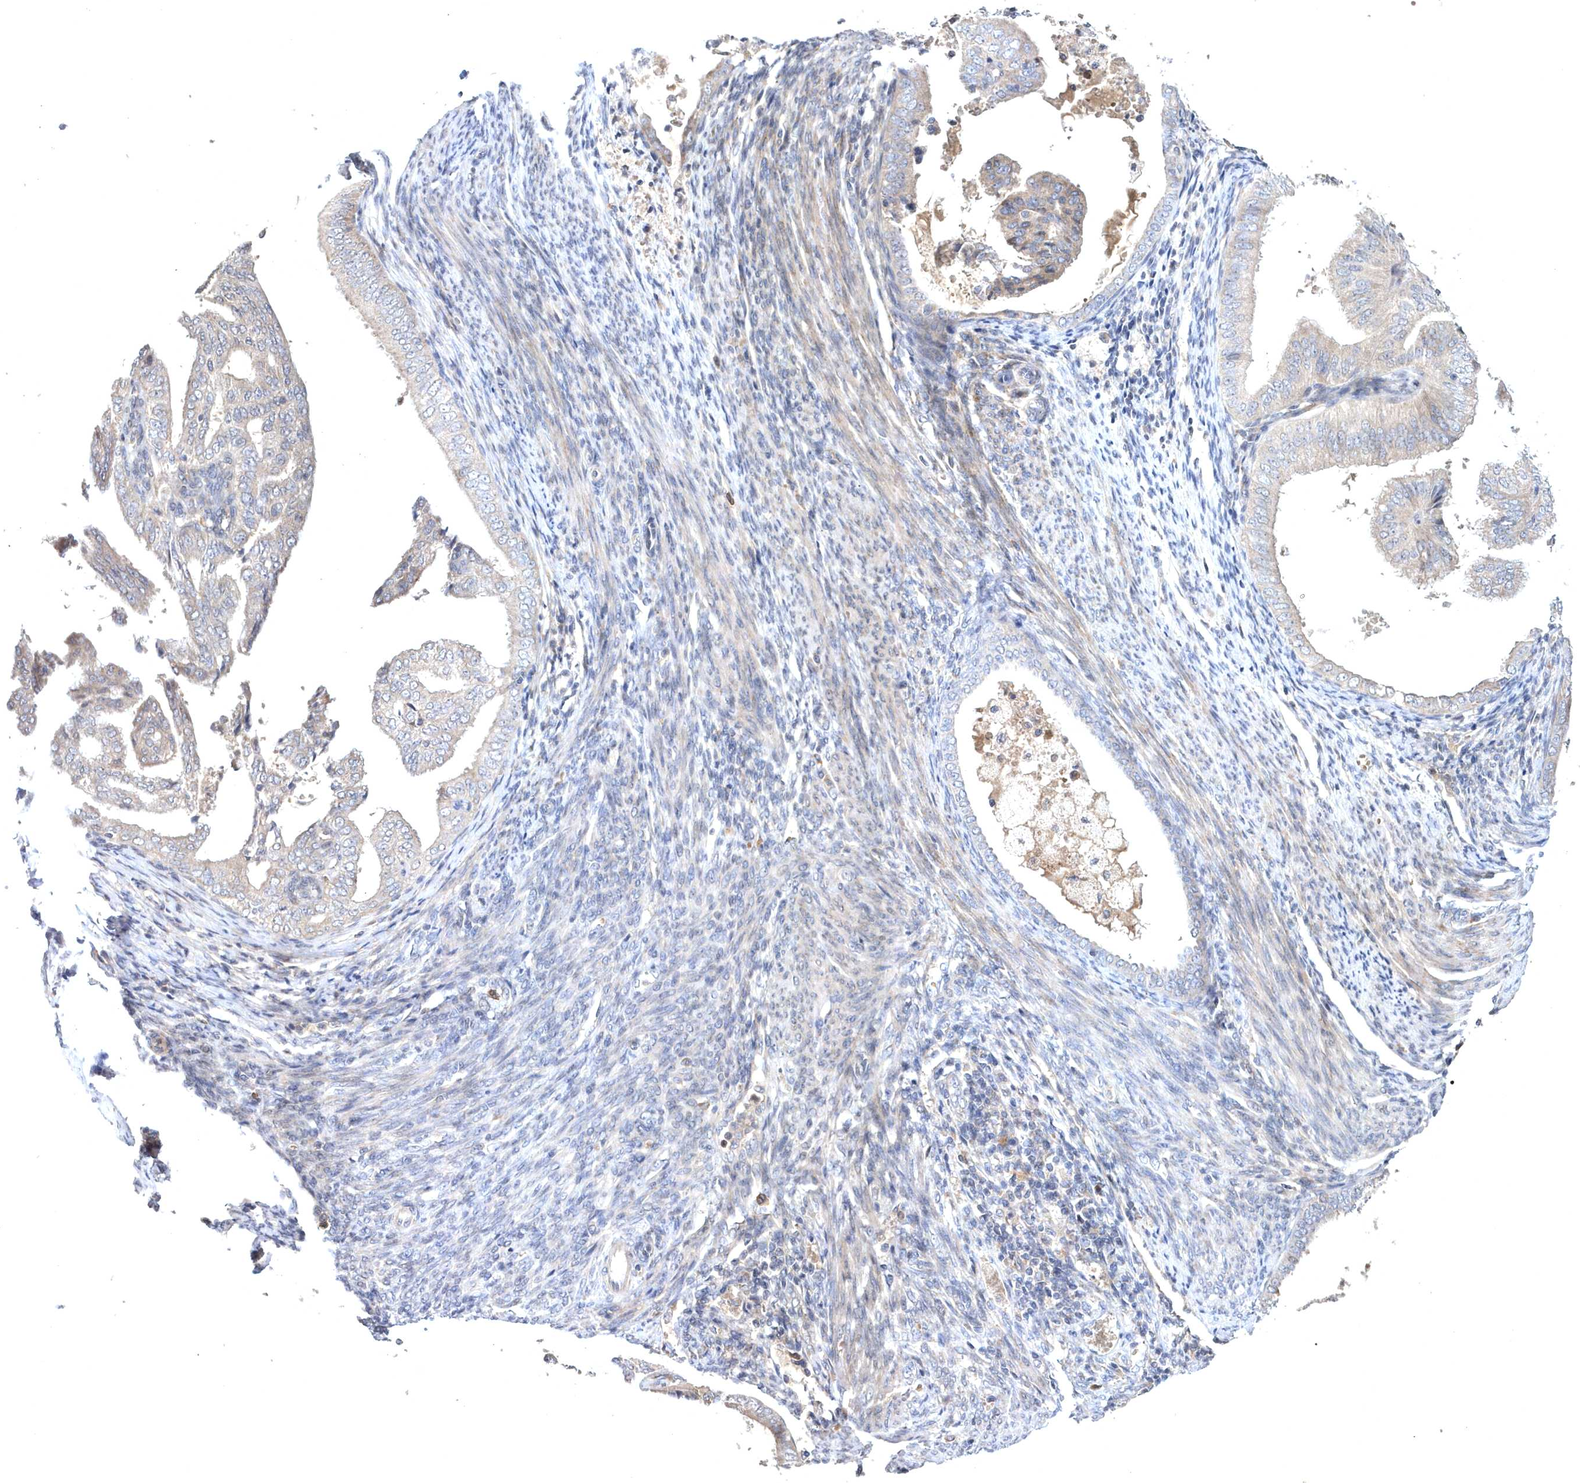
{"staining": {"intensity": "weak", "quantity": "<25%", "location": "cytoplasmic/membranous"}, "tissue": "endometrial cancer", "cell_type": "Tumor cells", "image_type": "cancer", "snomed": [{"axis": "morphology", "description": "Adenocarcinoma, NOS"}, {"axis": "topography", "description": "Endometrium"}], "caption": "There is no significant staining in tumor cells of endometrial cancer.", "gene": "HMGCS1", "patient": {"sex": "female", "age": 58}}